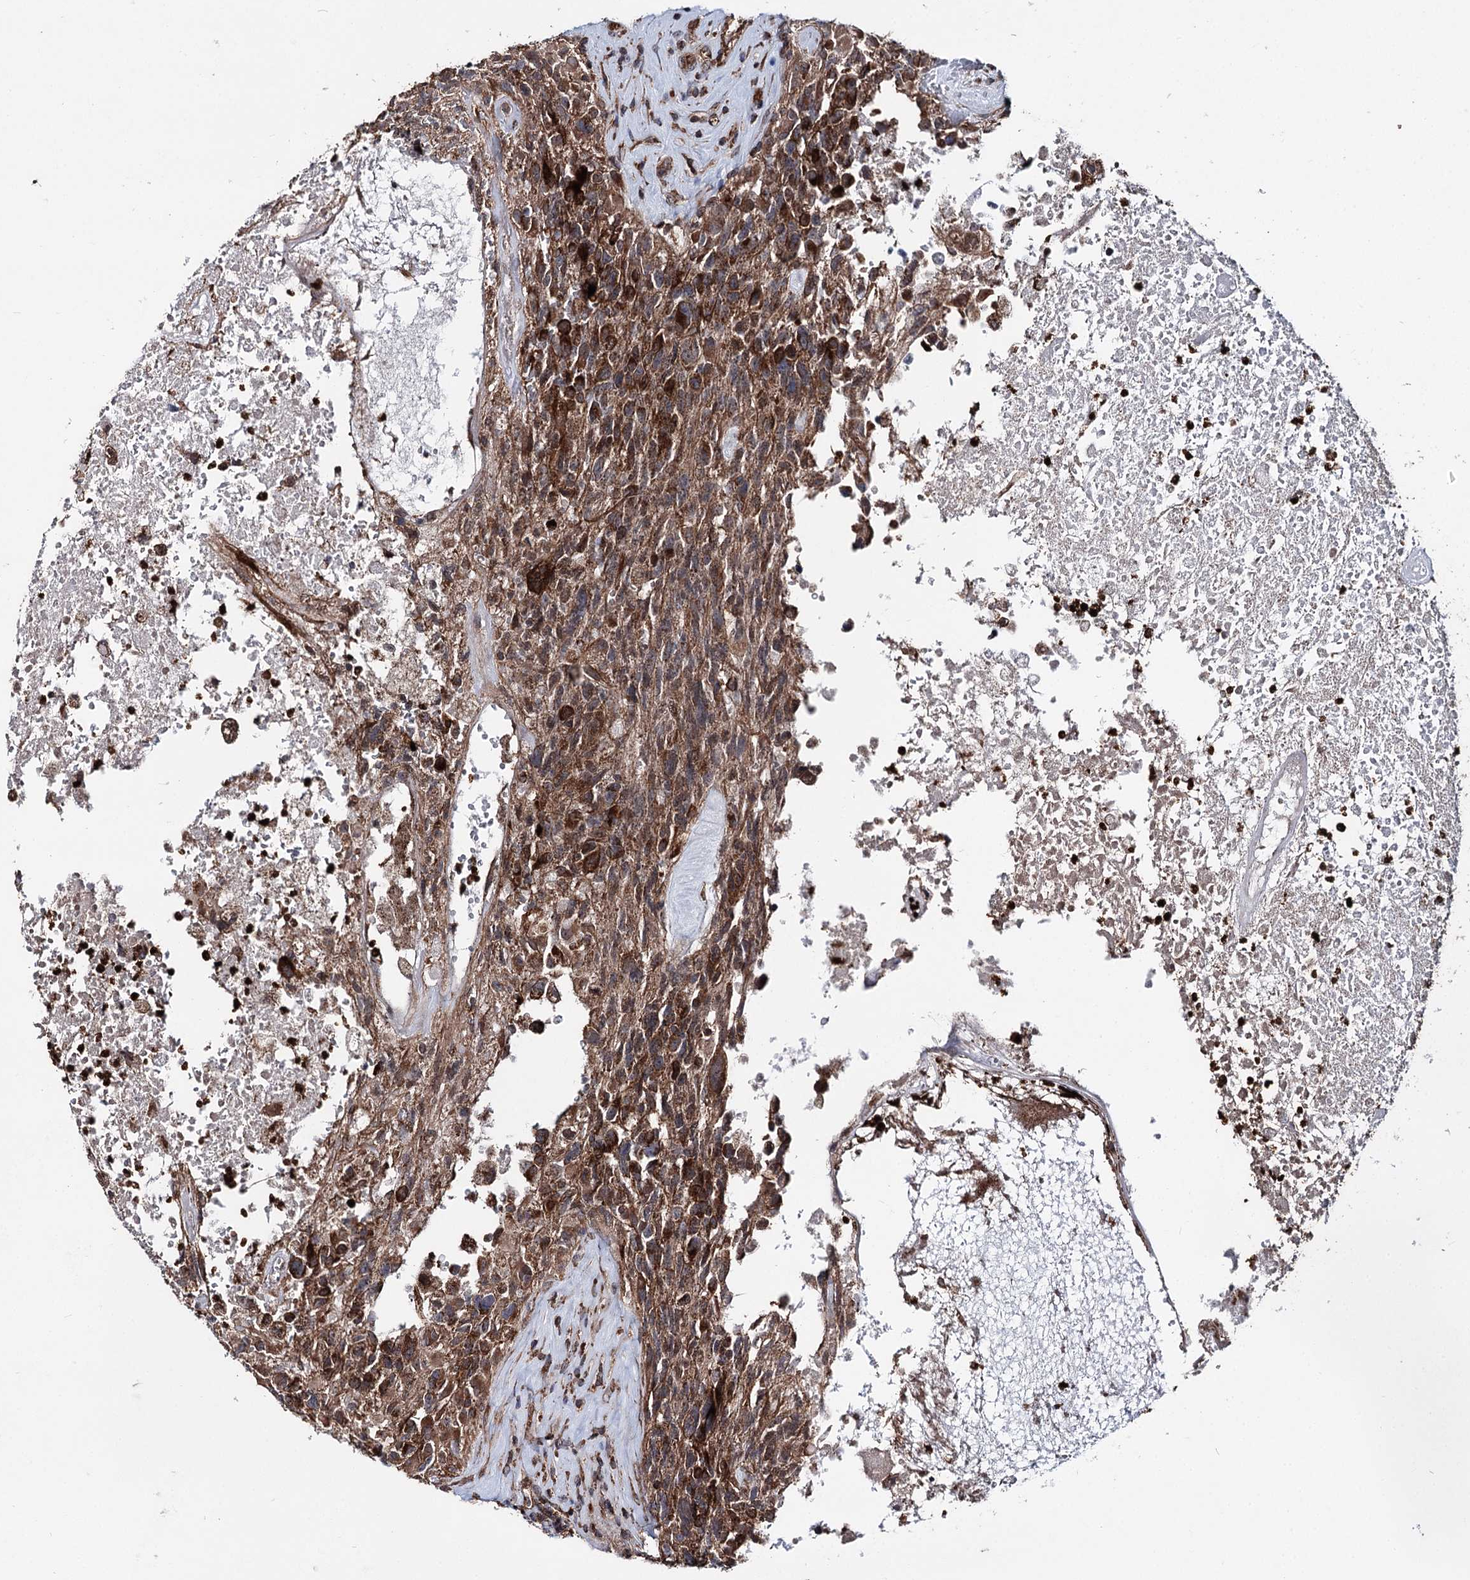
{"staining": {"intensity": "moderate", "quantity": ">75%", "location": "cytoplasmic/membranous"}, "tissue": "glioma", "cell_type": "Tumor cells", "image_type": "cancer", "snomed": [{"axis": "morphology", "description": "Glioma, malignant, High grade"}, {"axis": "topography", "description": "Brain"}], "caption": "An image of glioma stained for a protein reveals moderate cytoplasmic/membranous brown staining in tumor cells.", "gene": "FGFR1OP2", "patient": {"sex": "male", "age": 76}}